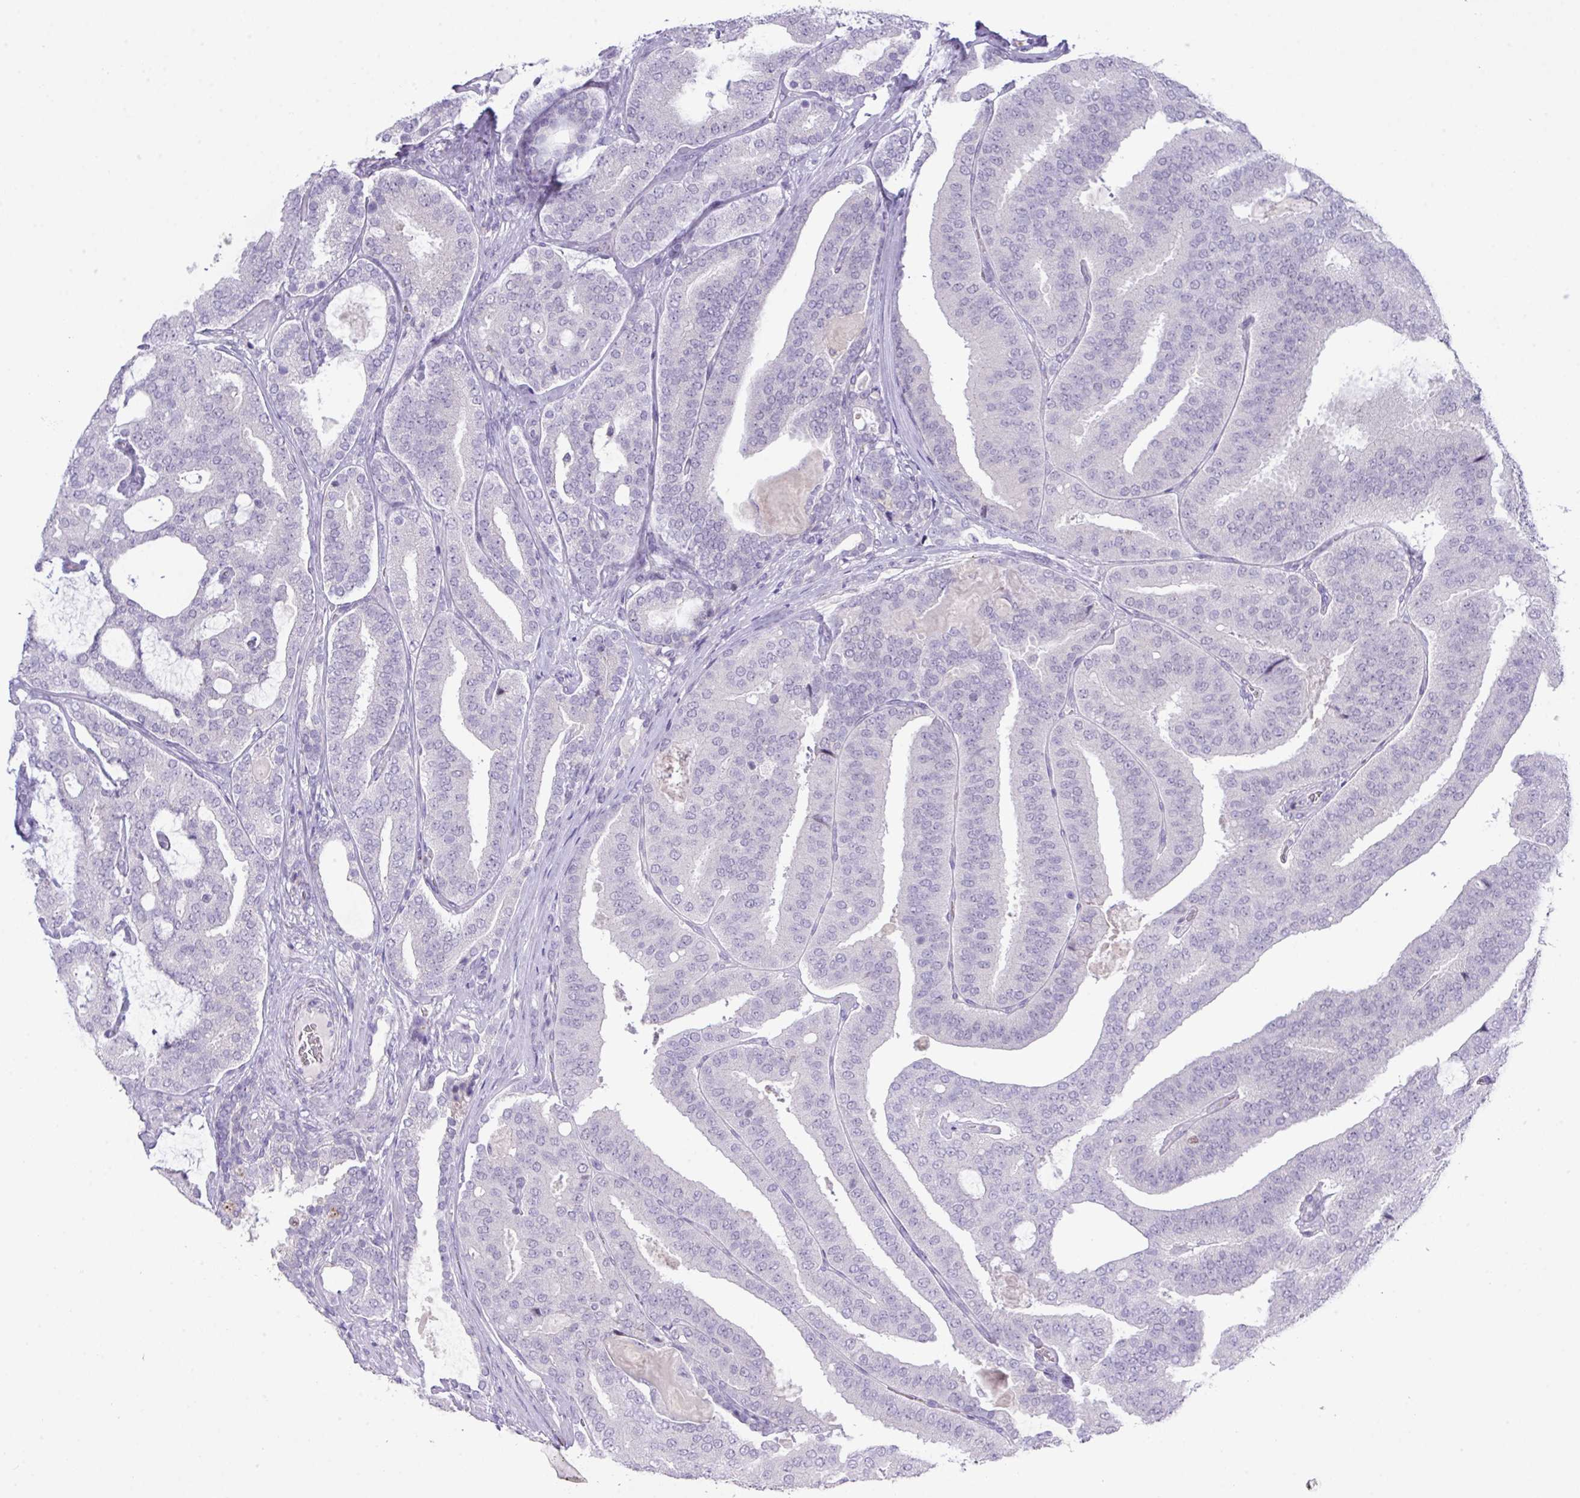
{"staining": {"intensity": "negative", "quantity": "none", "location": "none"}, "tissue": "prostate cancer", "cell_type": "Tumor cells", "image_type": "cancer", "snomed": [{"axis": "morphology", "description": "Adenocarcinoma, High grade"}, {"axis": "topography", "description": "Prostate"}], "caption": "This is an immunohistochemistry image of prostate adenocarcinoma (high-grade). There is no positivity in tumor cells.", "gene": "ANKRD13B", "patient": {"sex": "male", "age": 65}}